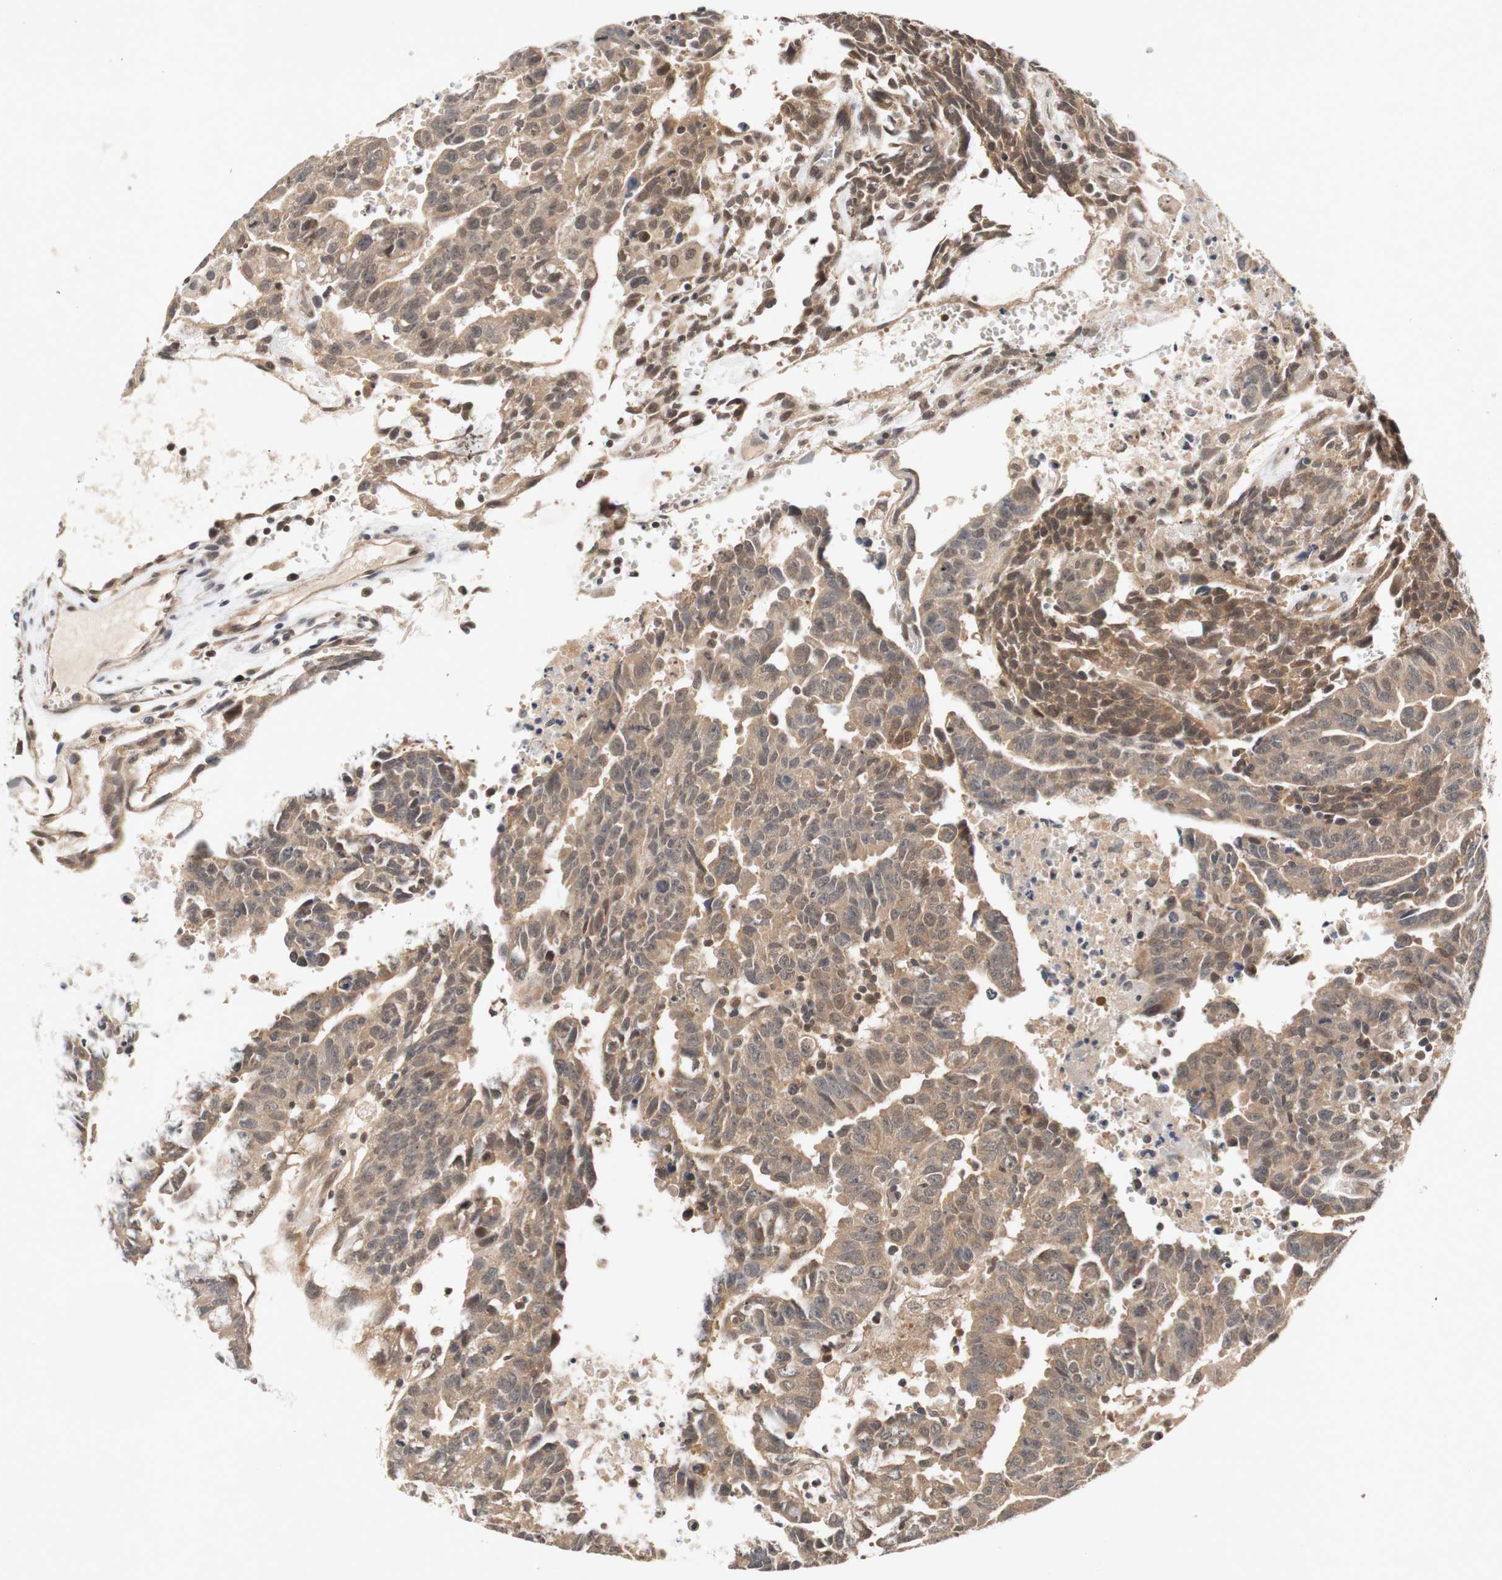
{"staining": {"intensity": "moderate", "quantity": ">75%", "location": "cytoplasmic/membranous"}, "tissue": "testis cancer", "cell_type": "Tumor cells", "image_type": "cancer", "snomed": [{"axis": "morphology", "description": "Seminoma, NOS"}, {"axis": "morphology", "description": "Carcinoma, Embryonal, NOS"}, {"axis": "topography", "description": "Testis"}], "caption": "Testis cancer (embryonal carcinoma) tissue shows moderate cytoplasmic/membranous expression in approximately >75% of tumor cells, visualized by immunohistochemistry.", "gene": "PIN1", "patient": {"sex": "male", "age": 52}}